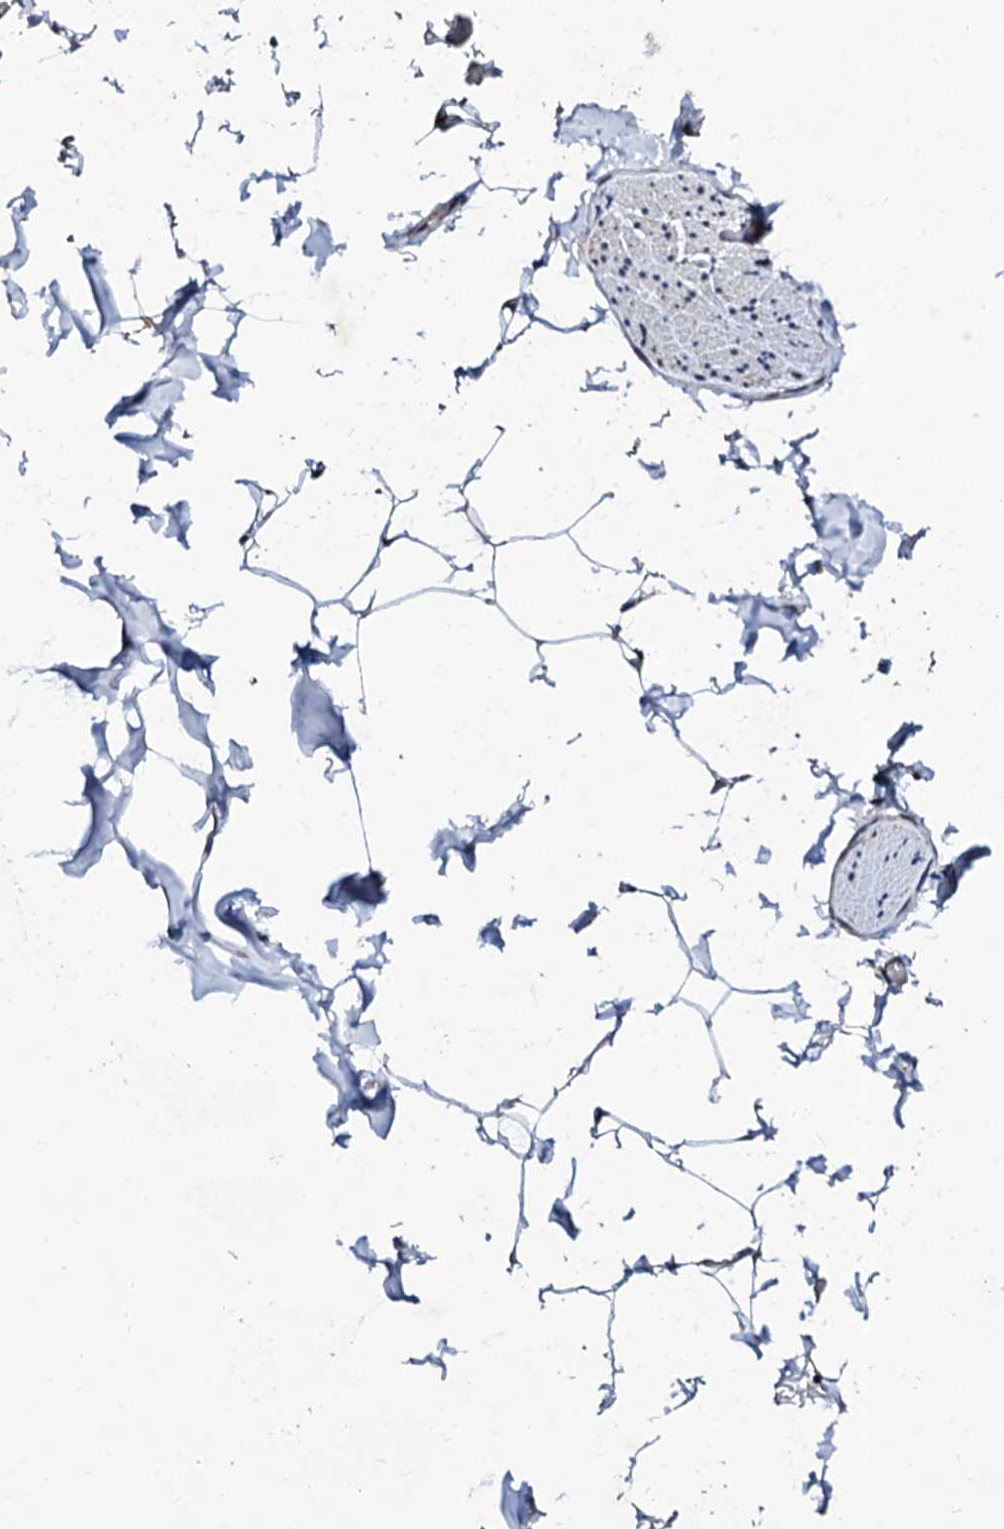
{"staining": {"intensity": "moderate", "quantity": "<25%", "location": "nuclear"}, "tissue": "adipose tissue", "cell_type": "Adipocytes", "image_type": "normal", "snomed": [{"axis": "morphology", "description": "Normal tissue, NOS"}, {"axis": "topography", "description": "Gallbladder"}, {"axis": "topography", "description": "Peripheral nerve tissue"}], "caption": "Immunohistochemical staining of normal adipose tissue exhibits <25% levels of moderate nuclear protein staining in about <25% of adipocytes. The protein of interest is shown in brown color, while the nuclei are stained blue.", "gene": "CSTF3", "patient": {"sex": "male", "age": 38}}